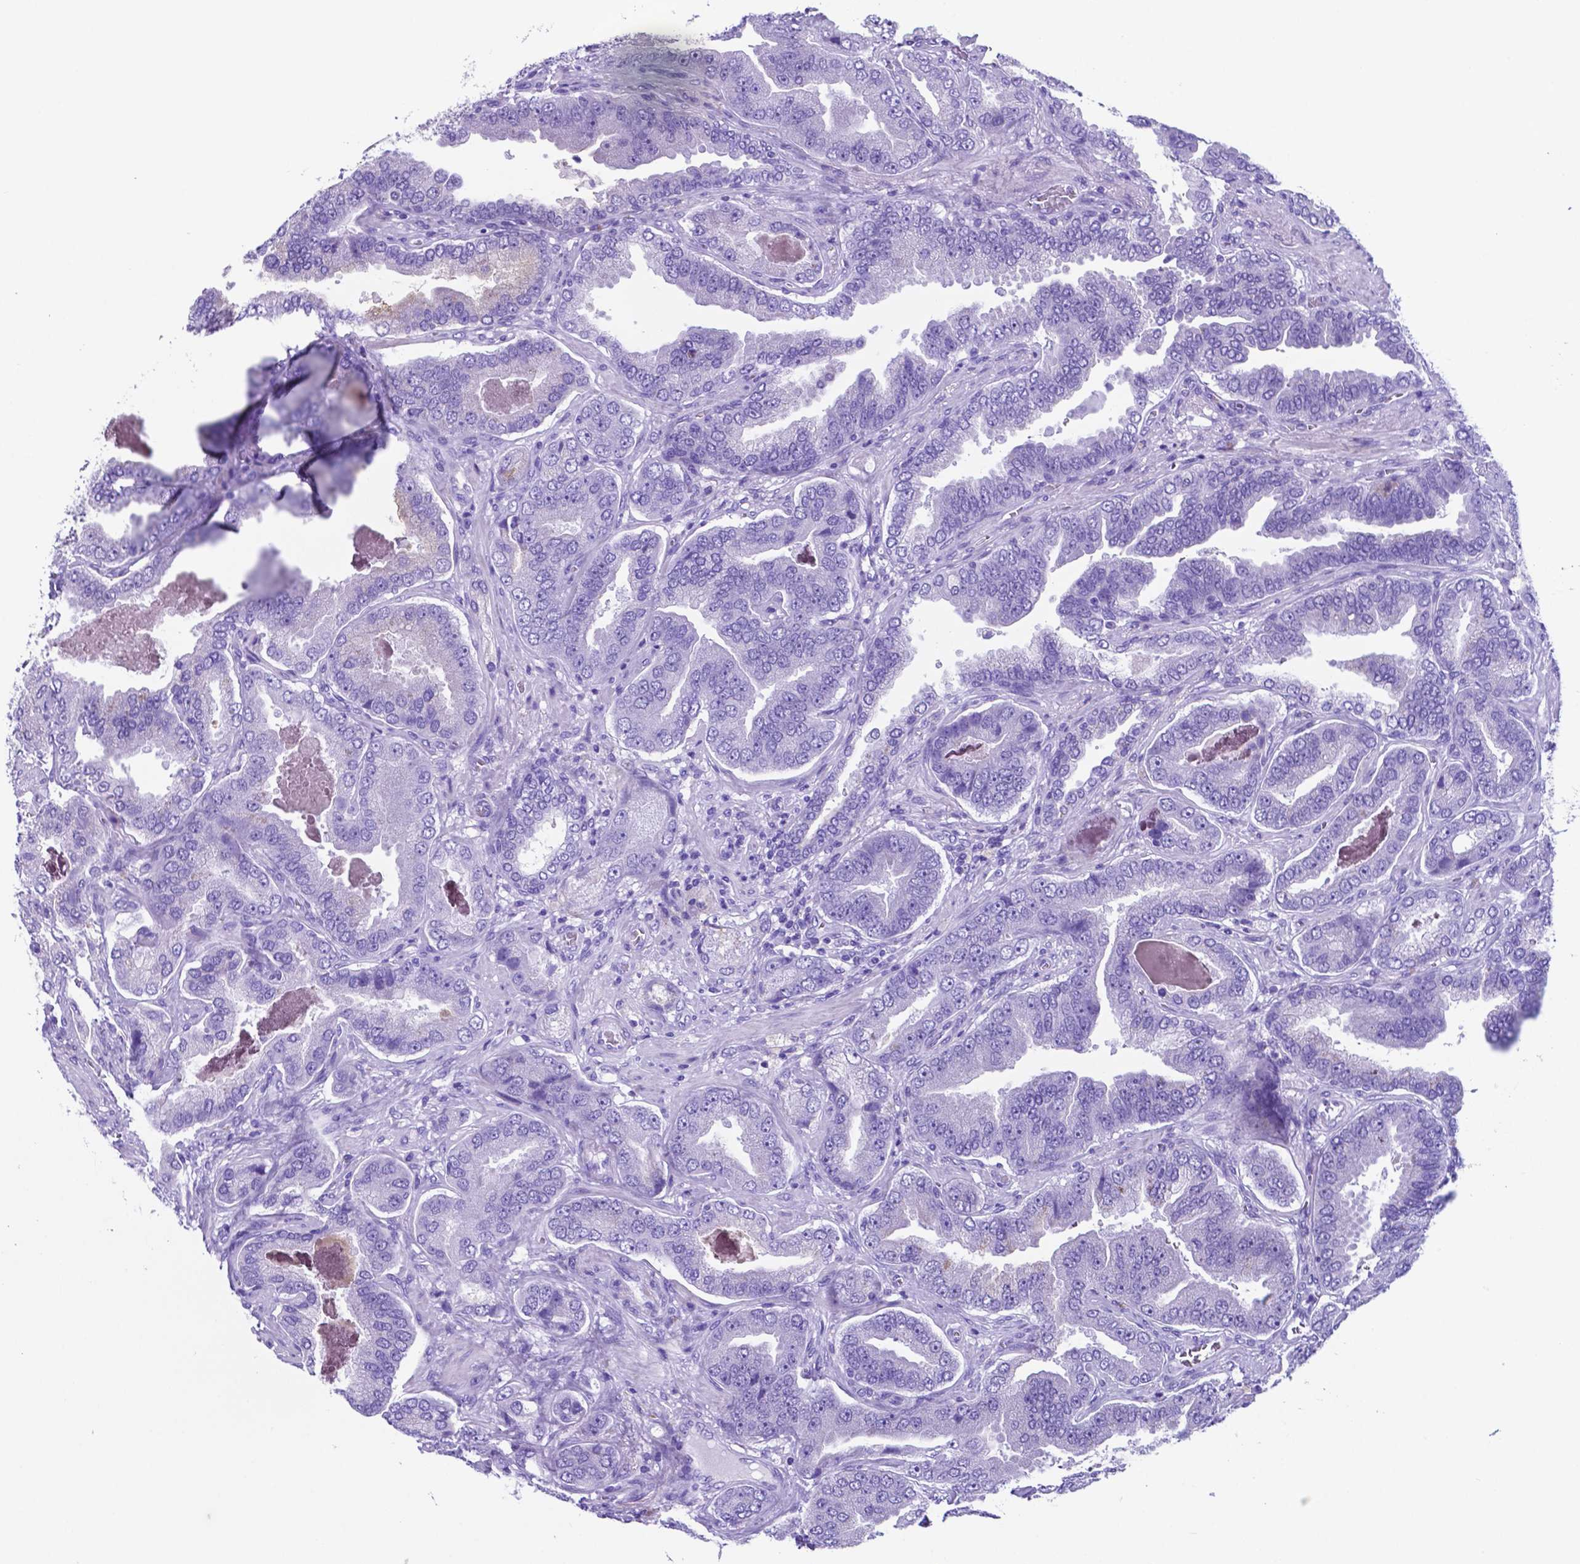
{"staining": {"intensity": "negative", "quantity": "none", "location": "none"}, "tissue": "prostate cancer", "cell_type": "Tumor cells", "image_type": "cancer", "snomed": [{"axis": "morphology", "description": "Adenocarcinoma, NOS"}, {"axis": "topography", "description": "Prostate"}], "caption": "IHC of human adenocarcinoma (prostate) reveals no positivity in tumor cells.", "gene": "DNAAF8", "patient": {"sex": "male", "age": 64}}